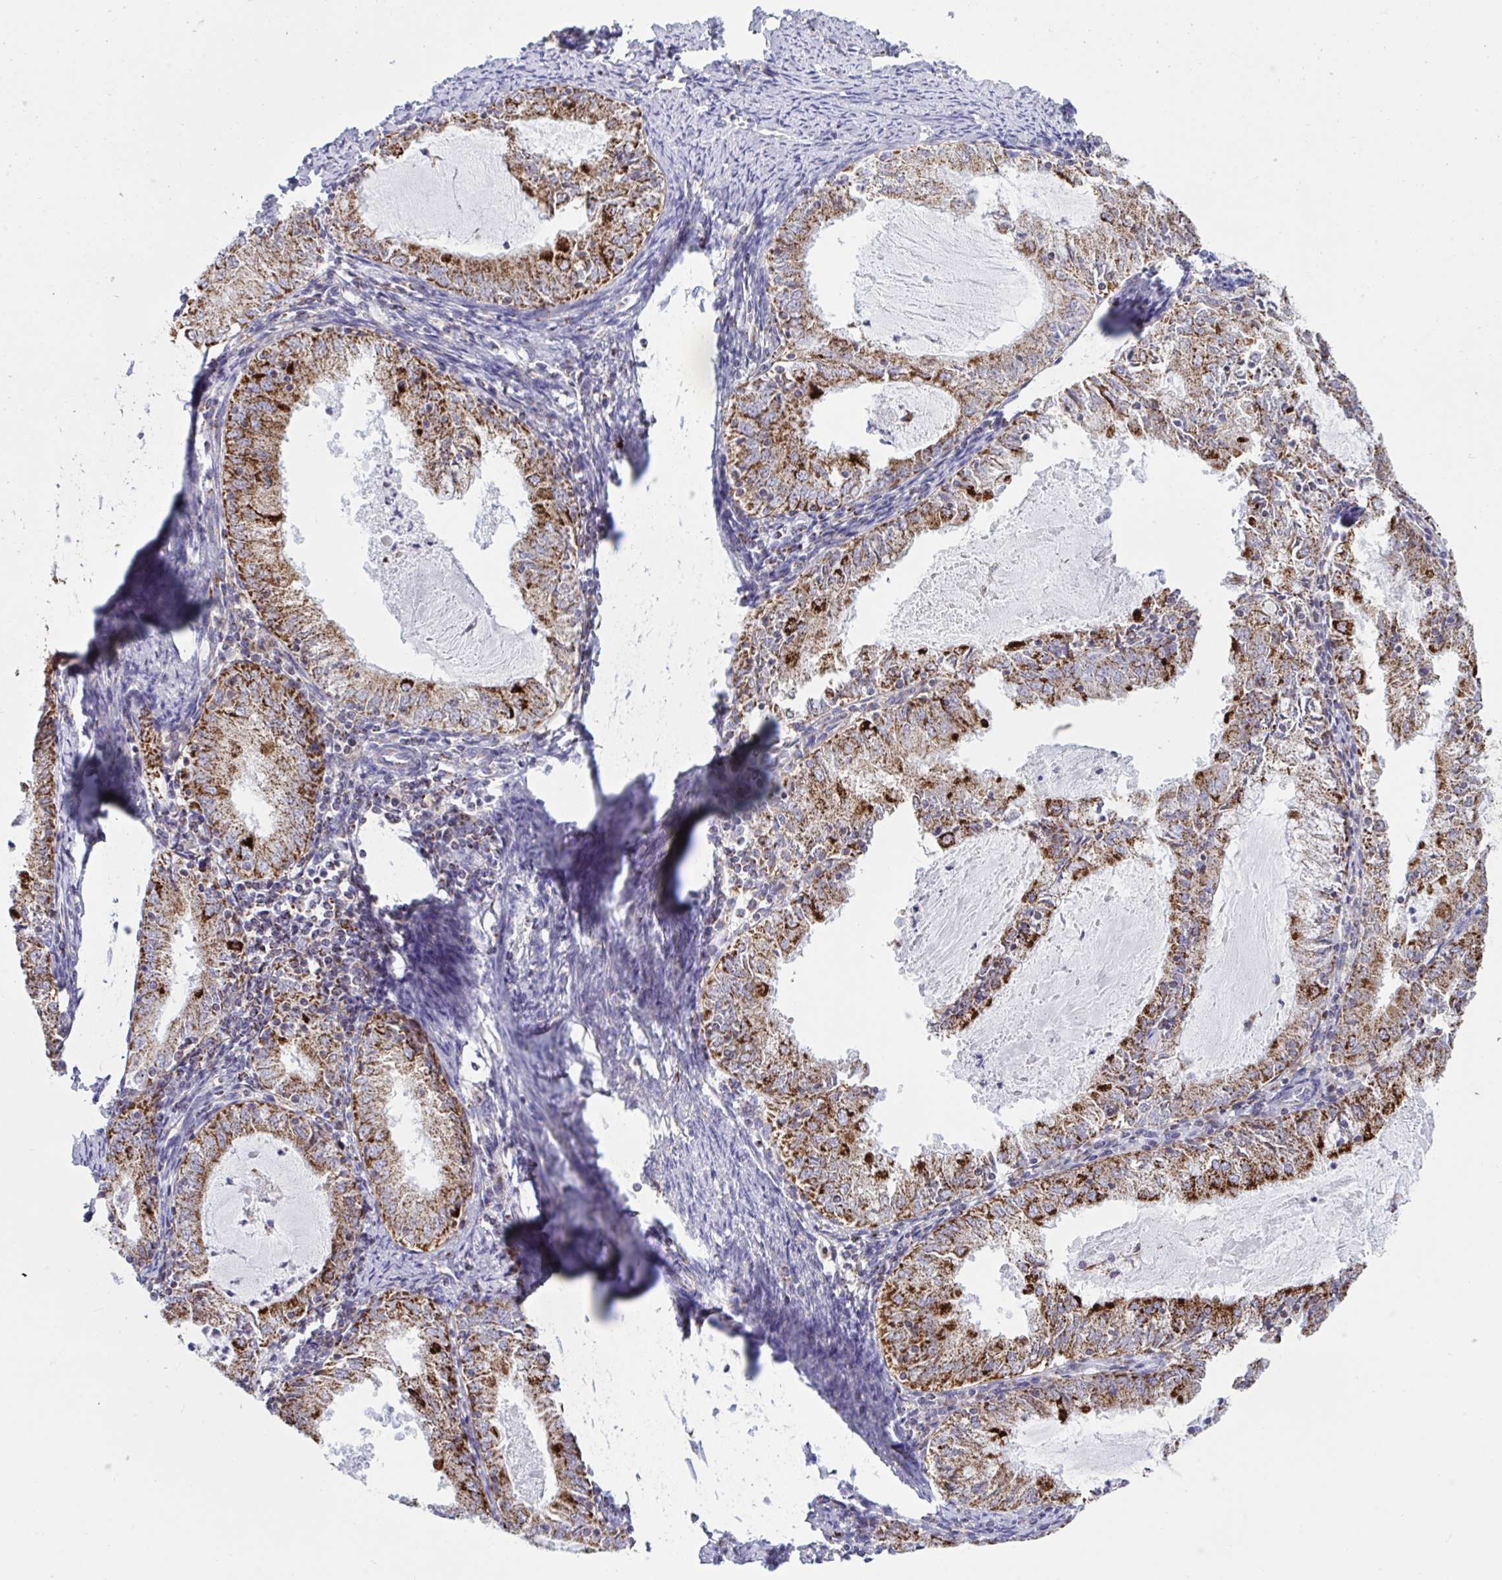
{"staining": {"intensity": "moderate", "quantity": ">75%", "location": "cytoplasmic/membranous"}, "tissue": "endometrial cancer", "cell_type": "Tumor cells", "image_type": "cancer", "snomed": [{"axis": "morphology", "description": "Adenocarcinoma, NOS"}, {"axis": "topography", "description": "Endometrium"}], "caption": "Protein expression analysis of human adenocarcinoma (endometrial) reveals moderate cytoplasmic/membranous staining in about >75% of tumor cells.", "gene": "HSPE1", "patient": {"sex": "female", "age": 57}}